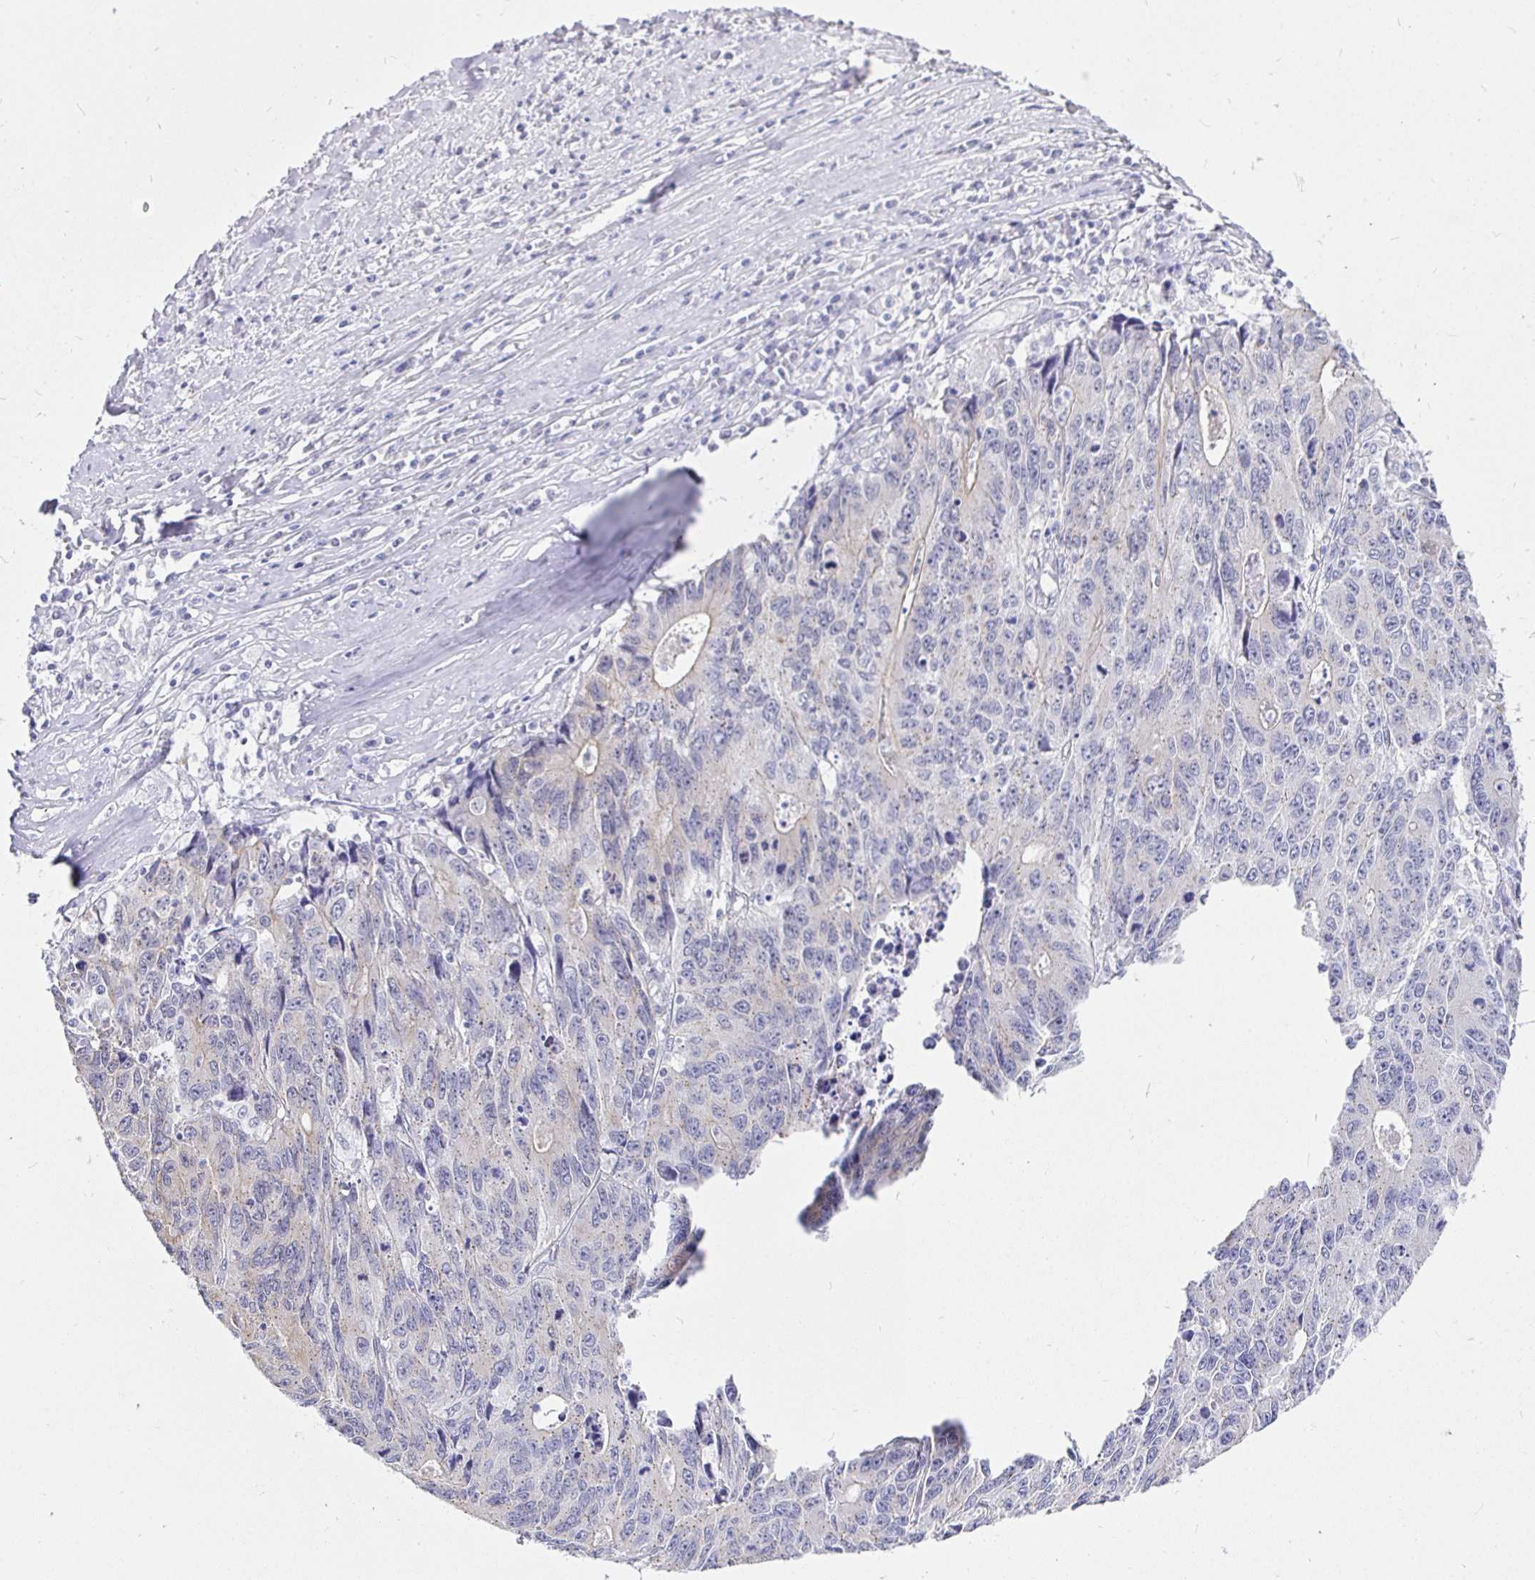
{"staining": {"intensity": "negative", "quantity": "none", "location": "none"}, "tissue": "liver cancer", "cell_type": "Tumor cells", "image_type": "cancer", "snomed": [{"axis": "morphology", "description": "Cholangiocarcinoma"}, {"axis": "topography", "description": "Liver"}], "caption": "This is an immunohistochemistry histopathology image of liver cancer (cholangiocarcinoma). There is no expression in tumor cells.", "gene": "EZHIP", "patient": {"sex": "male", "age": 65}}